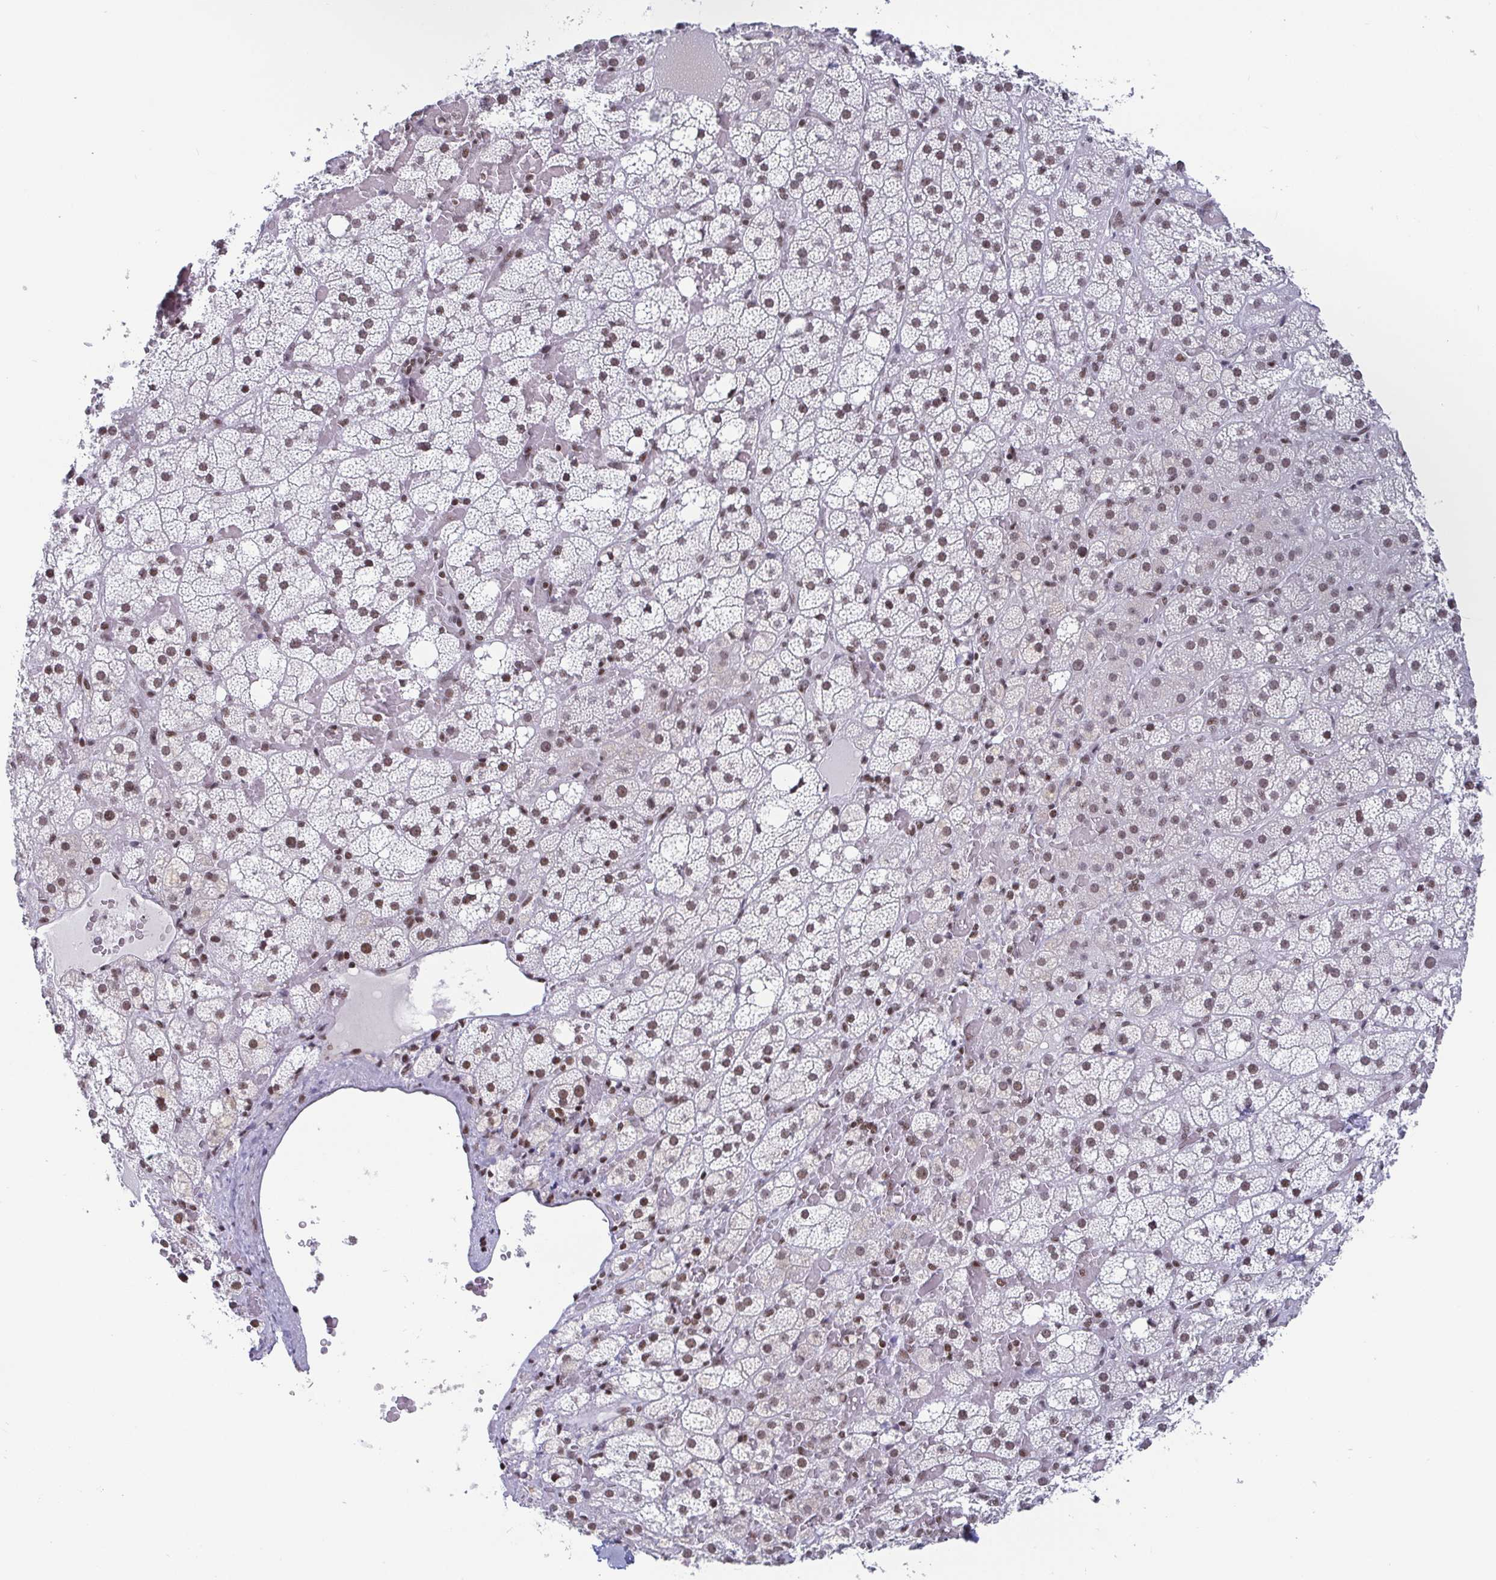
{"staining": {"intensity": "moderate", "quantity": ">75%", "location": "nuclear"}, "tissue": "adrenal gland", "cell_type": "Glandular cells", "image_type": "normal", "snomed": [{"axis": "morphology", "description": "Normal tissue, NOS"}, {"axis": "topography", "description": "Adrenal gland"}], "caption": "A brown stain labels moderate nuclear staining of a protein in glandular cells of normal adrenal gland. (Brightfield microscopy of DAB IHC at high magnification).", "gene": "CTCF", "patient": {"sex": "male", "age": 53}}